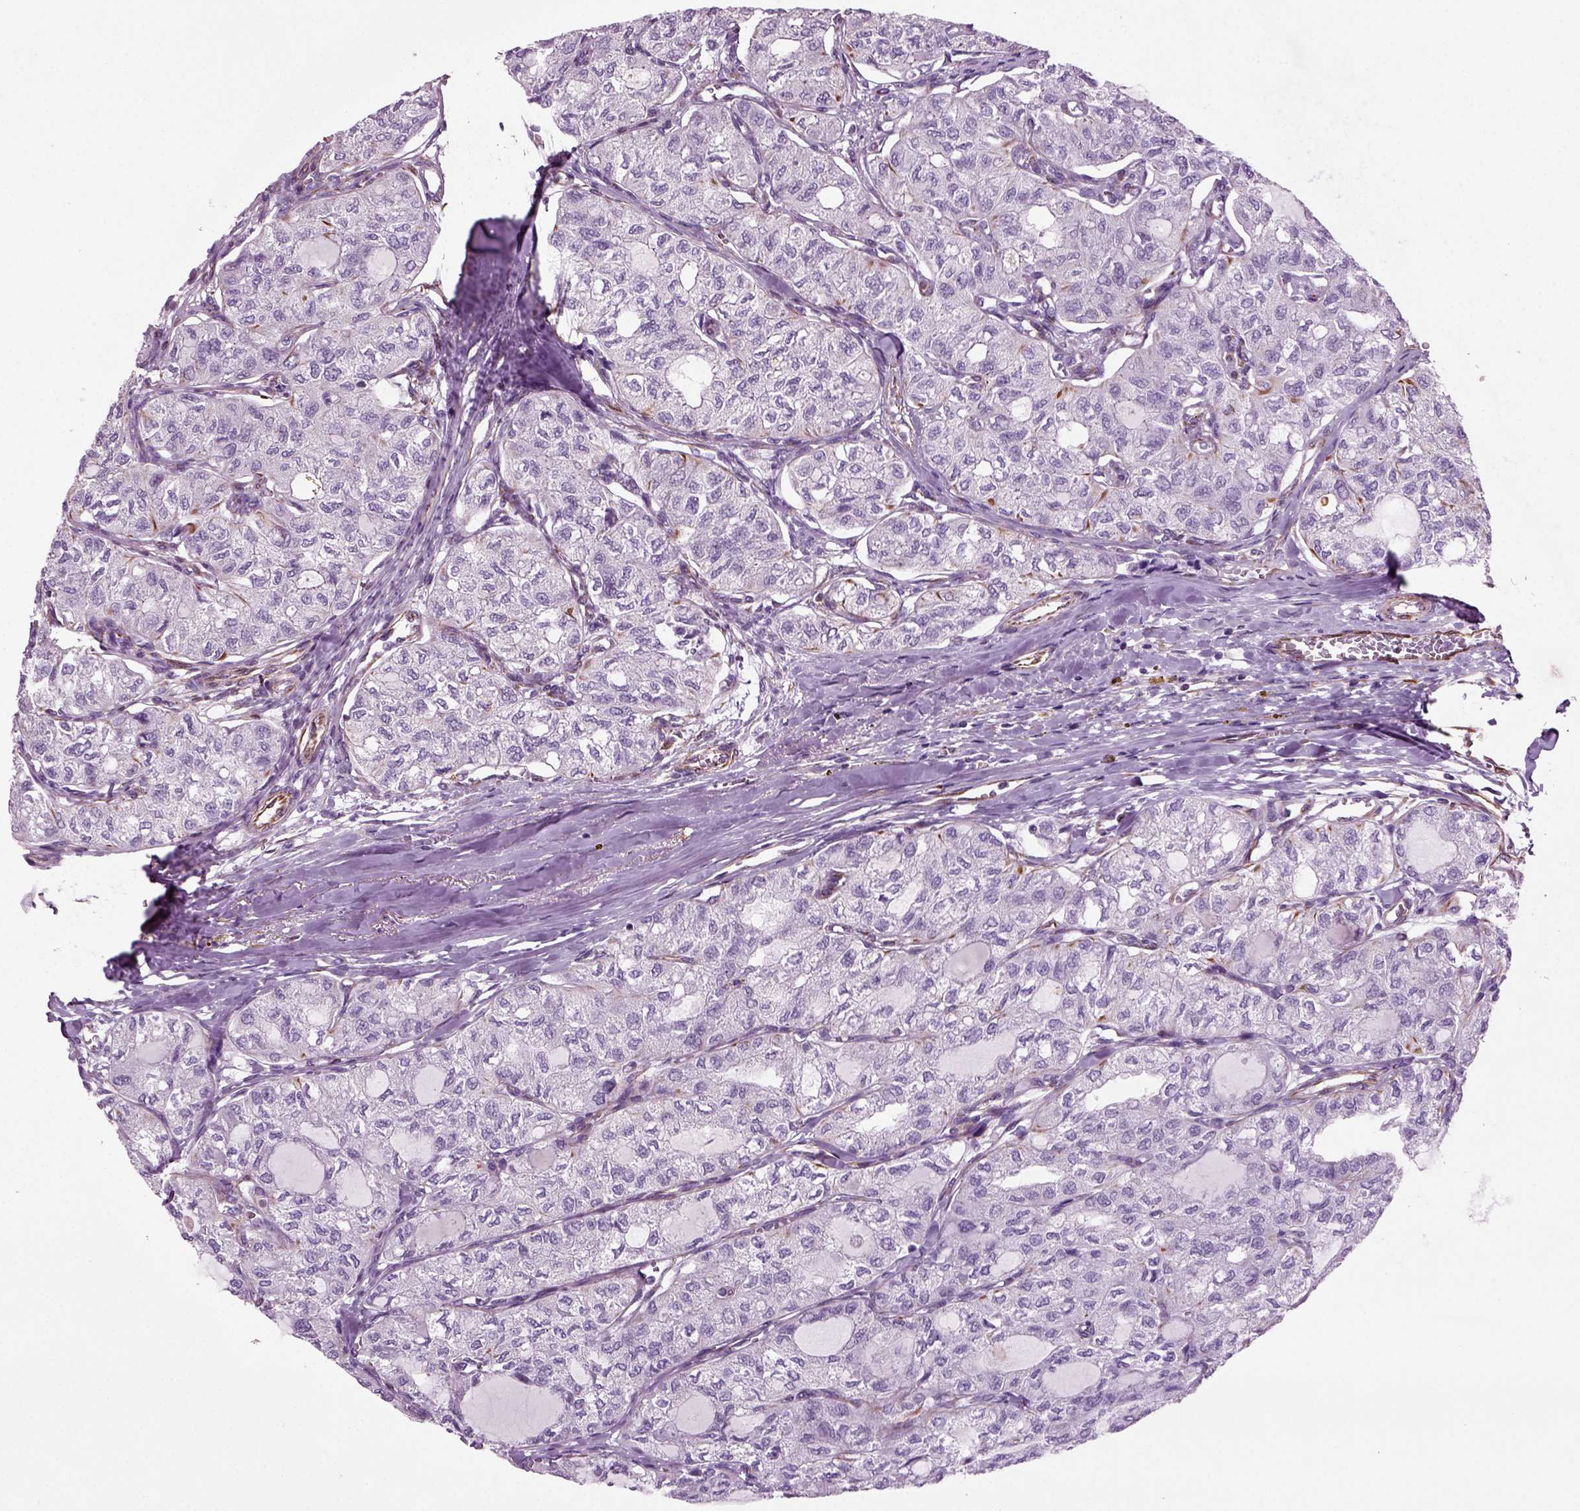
{"staining": {"intensity": "moderate", "quantity": "<25%", "location": "cytoplasmic/membranous"}, "tissue": "thyroid cancer", "cell_type": "Tumor cells", "image_type": "cancer", "snomed": [{"axis": "morphology", "description": "Follicular adenoma carcinoma, NOS"}, {"axis": "topography", "description": "Thyroid gland"}], "caption": "Immunohistochemical staining of human thyroid cancer reveals low levels of moderate cytoplasmic/membranous expression in approximately <25% of tumor cells. (IHC, brightfield microscopy, high magnification).", "gene": "ACER3", "patient": {"sex": "male", "age": 75}}